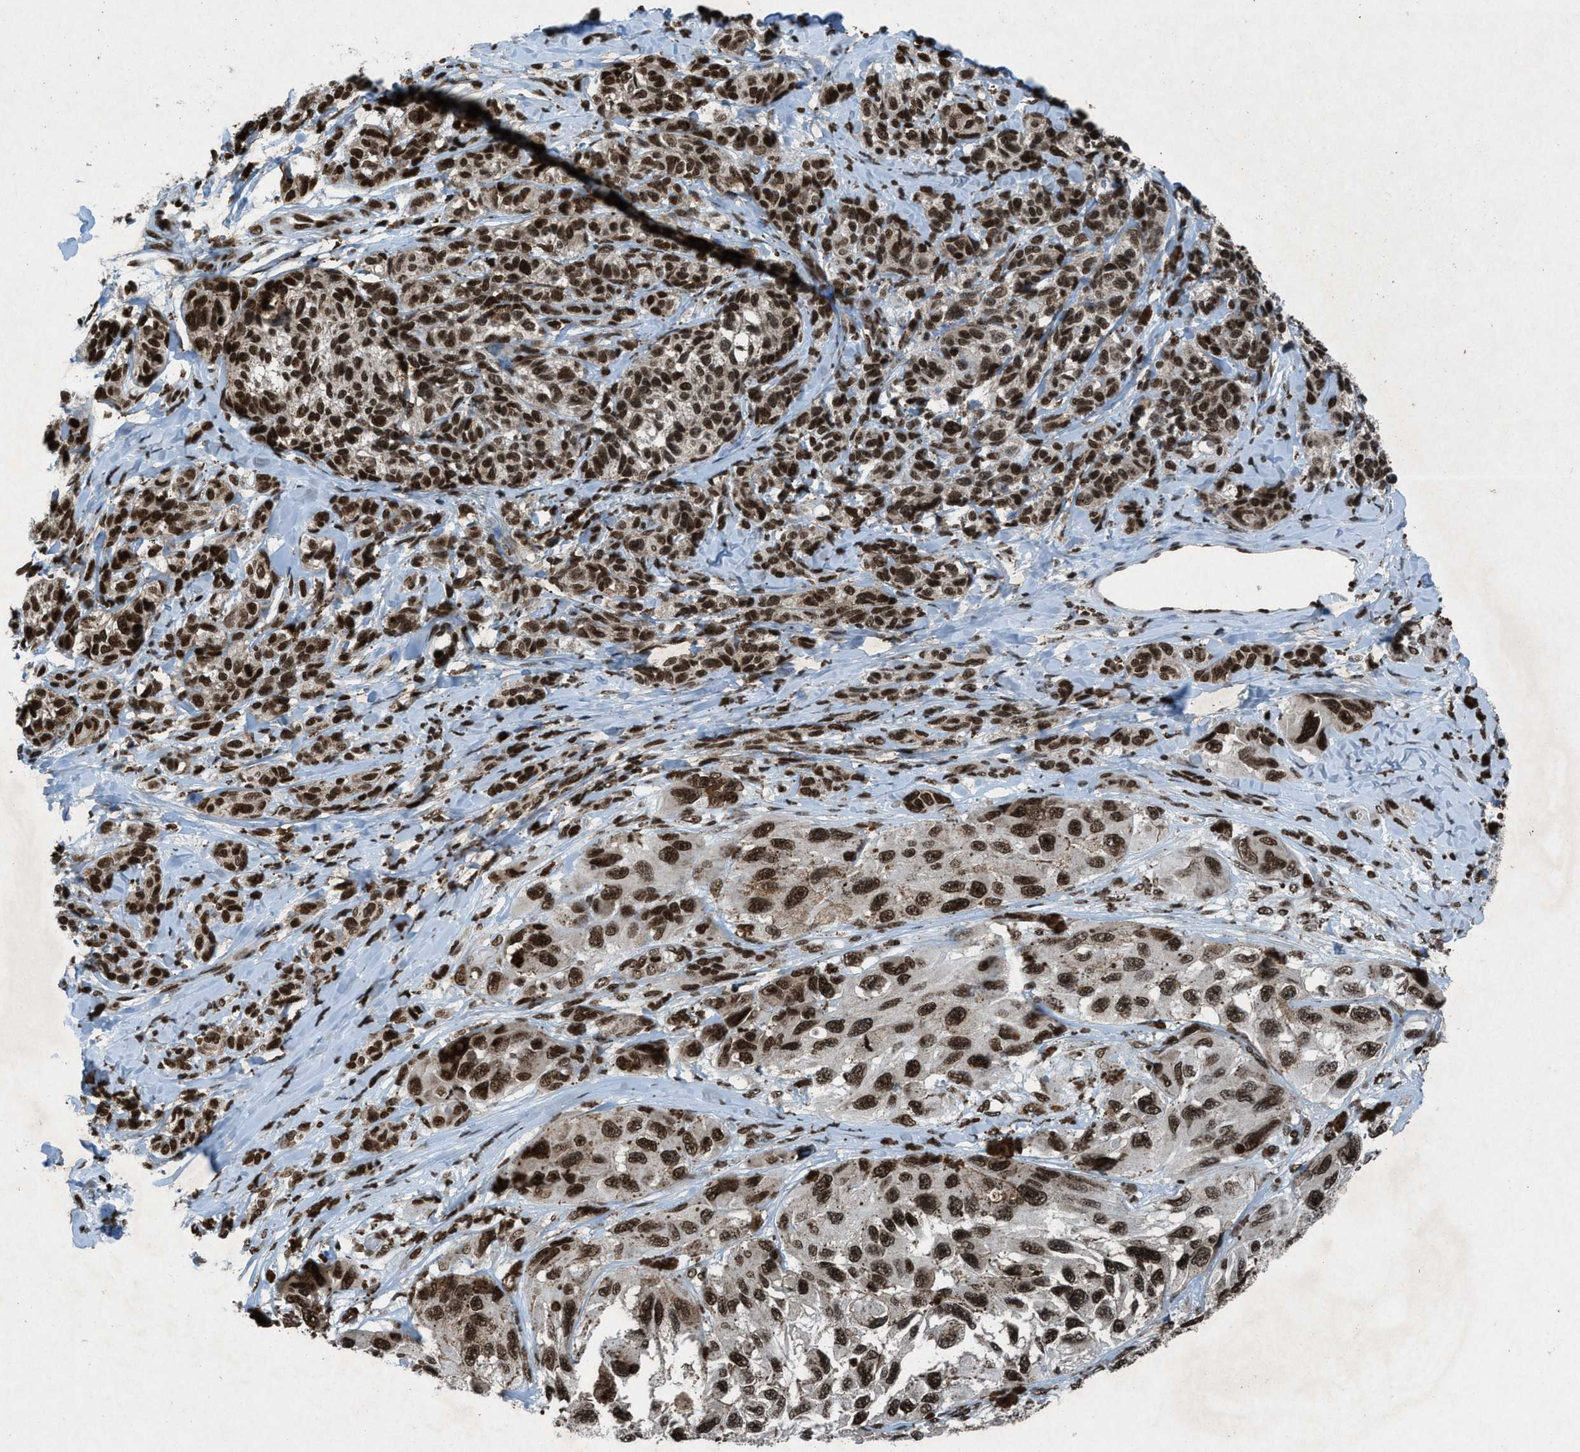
{"staining": {"intensity": "strong", "quantity": ">75%", "location": "nuclear"}, "tissue": "melanoma", "cell_type": "Tumor cells", "image_type": "cancer", "snomed": [{"axis": "morphology", "description": "Malignant melanoma, NOS"}, {"axis": "topography", "description": "Skin"}], "caption": "Tumor cells show high levels of strong nuclear expression in approximately >75% of cells in melanoma. (brown staining indicates protein expression, while blue staining denotes nuclei).", "gene": "NXF1", "patient": {"sex": "female", "age": 73}}